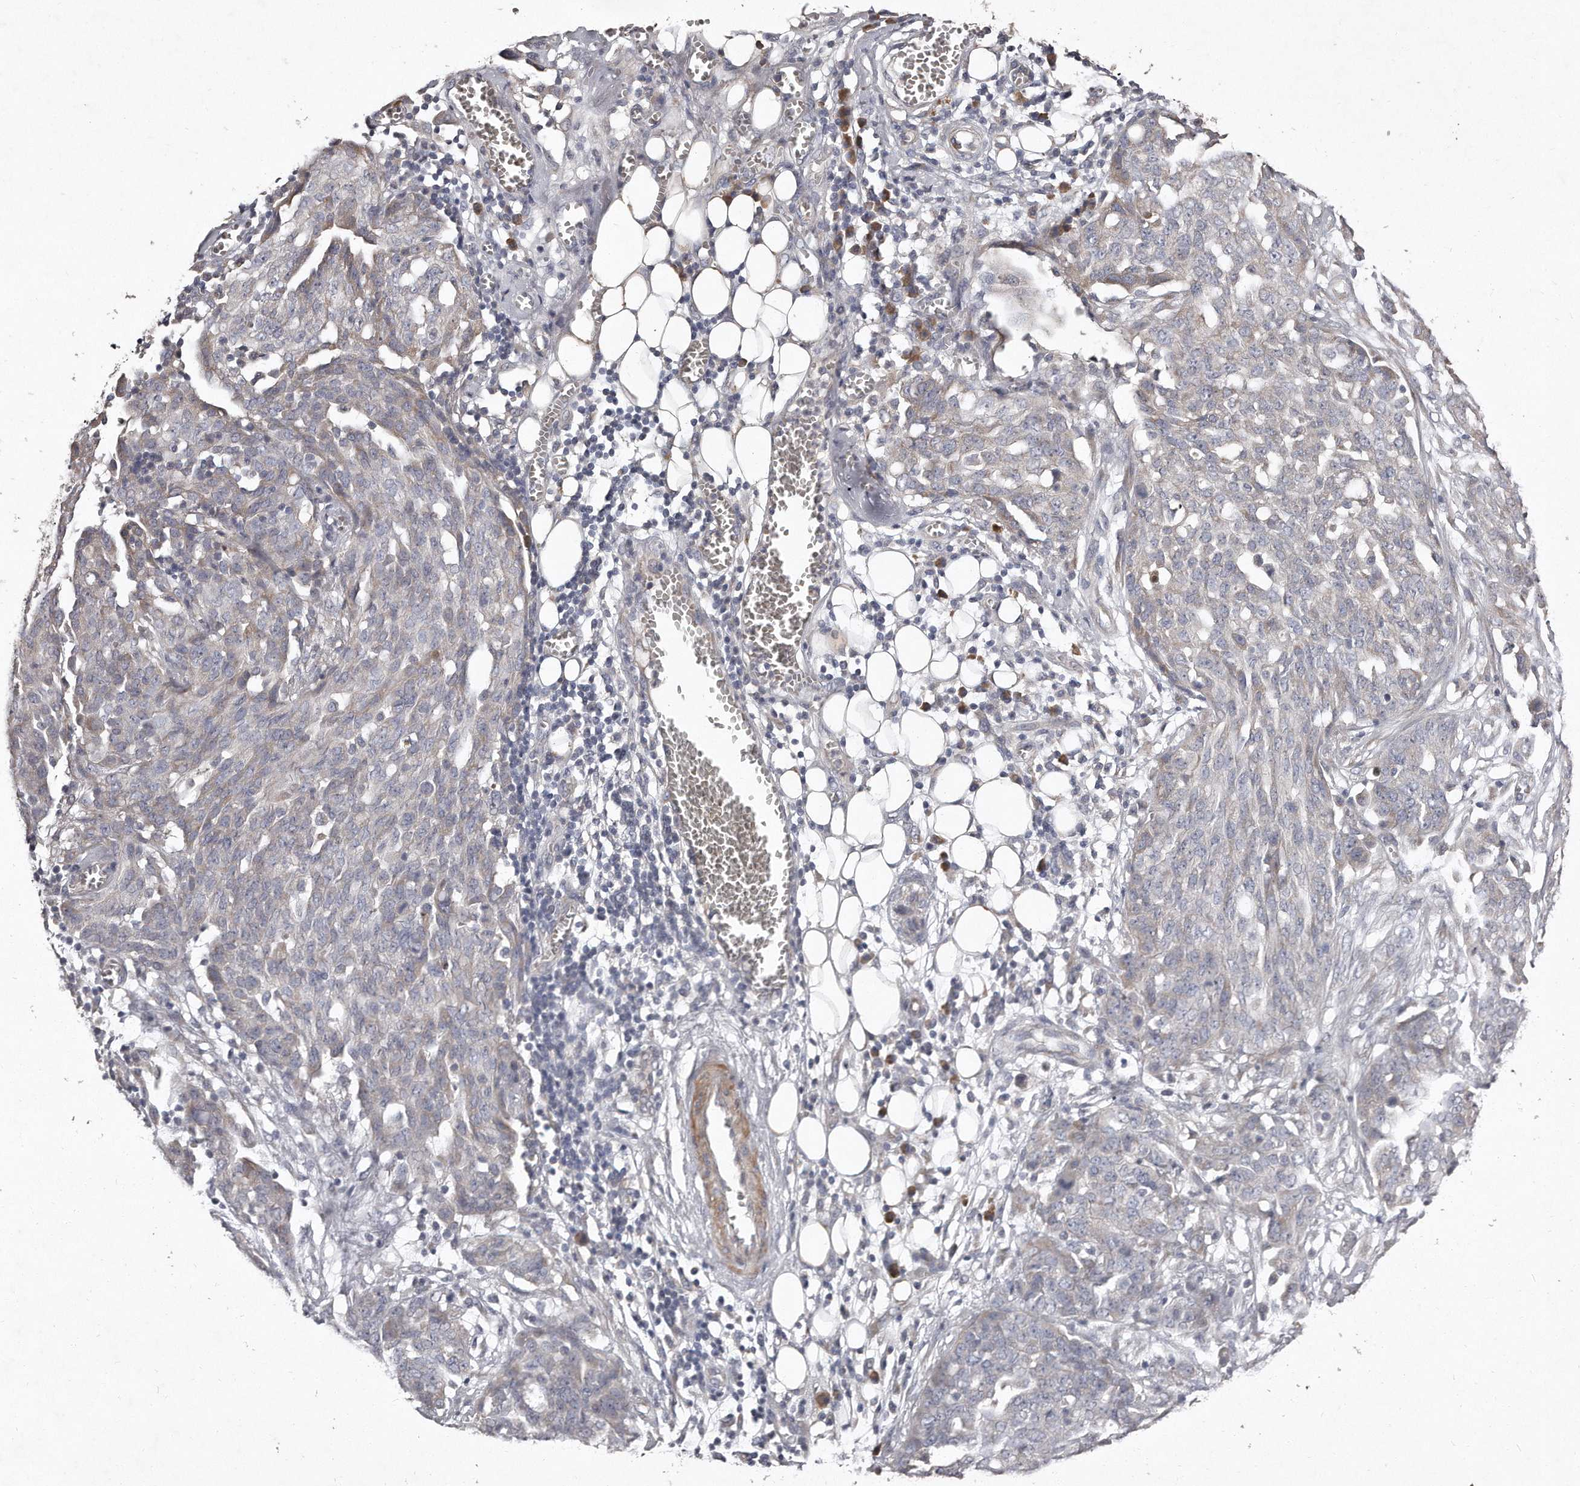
{"staining": {"intensity": "weak", "quantity": "<25%", "location": "cytoplasmic/membranous"}, "tissue": "ovarian cancer", "cell_type": "Tumor cells", "image_type": "cancer", "snomed": [{"axis": "morphology", "description": "Cystadenocarcinoma, serous, NOS"}, {"axis": "topography", "description": "Soft tissue"}, {"axis": "topography", "description": "Ovary"}], "caption": "Immunohistochemistry (IHC) of ovarian cancer displays no expression in tumor cells.", "gene": "TECR", "patient": {"sex": "female", "age": 57}}